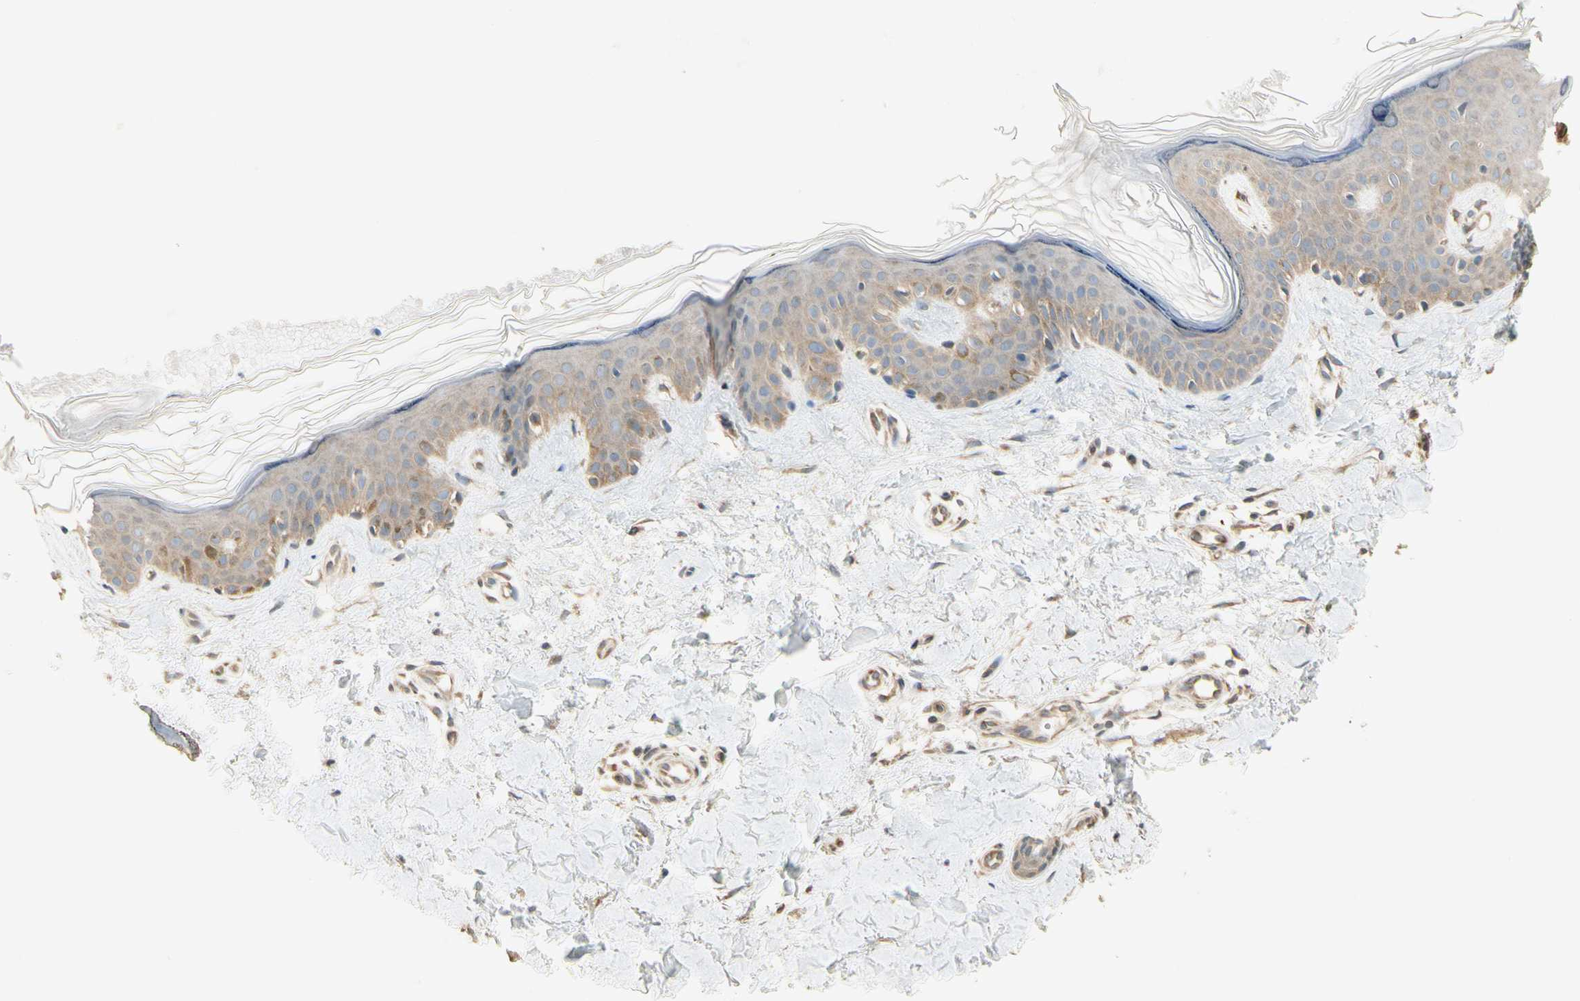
{"staining": {"intensity": "weak", "quantity": "25%-75%", "location": "cytoplasmic/membranous"}, "tissue": "skin", "cell_type": "Fibroblasts", "image_type": "normal", "snomed": [{"axis": "morphology", "description": "Normal tissue, NOS"}, {"axis": "topography", "description": "Skin"}], "caption": "Protein staining of benign skin reveals weak cytoplasmic/membranous positivity in about 25%-75% of fibroblasts. Ihc stains the protein in brown and the nuclei are stained blue.", "gene": "IRAG1", "patient": {"sex": "male", "age": 67}}